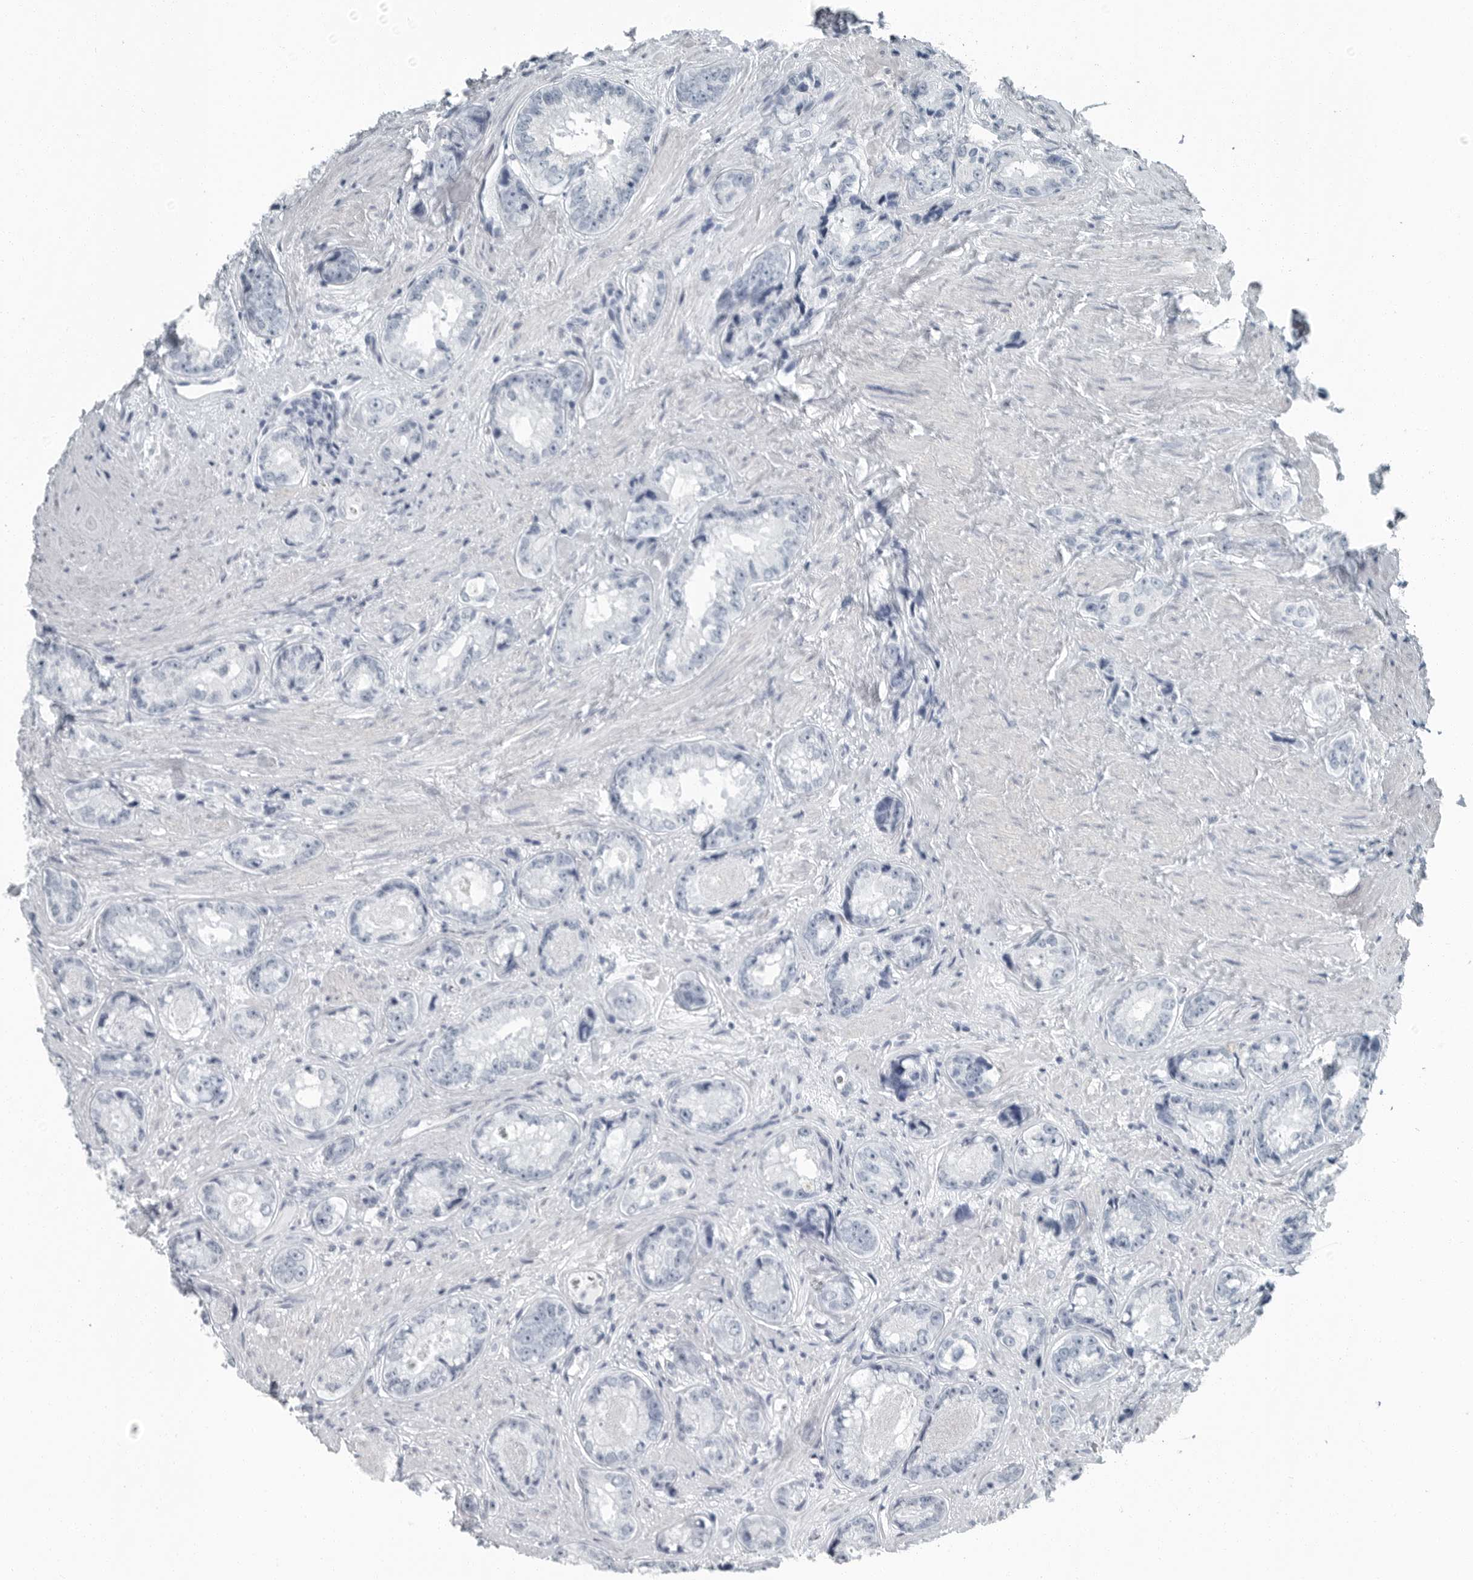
{"staining": {"intensity": "negative", "quantity": "none", "location": "none"}, "tissue": "prostate cancer", "cell_type": "Tumor cells", "image_type": "cancer", "snomed": [{"axis": "morphology", "description": "Adenocarcinoma, High grade"}, {"axis": "topography", "description": "Prostate"}], "caption": "This micrograph is of prostate cancer (high-grade adenocarcinoma) stained with IHC to label a protein in brown with the nuclei are counter-stained blue. There is no expression in tumor cells.", "gene": "FABP6", "patient": {"sex": "male", "age": 61}}